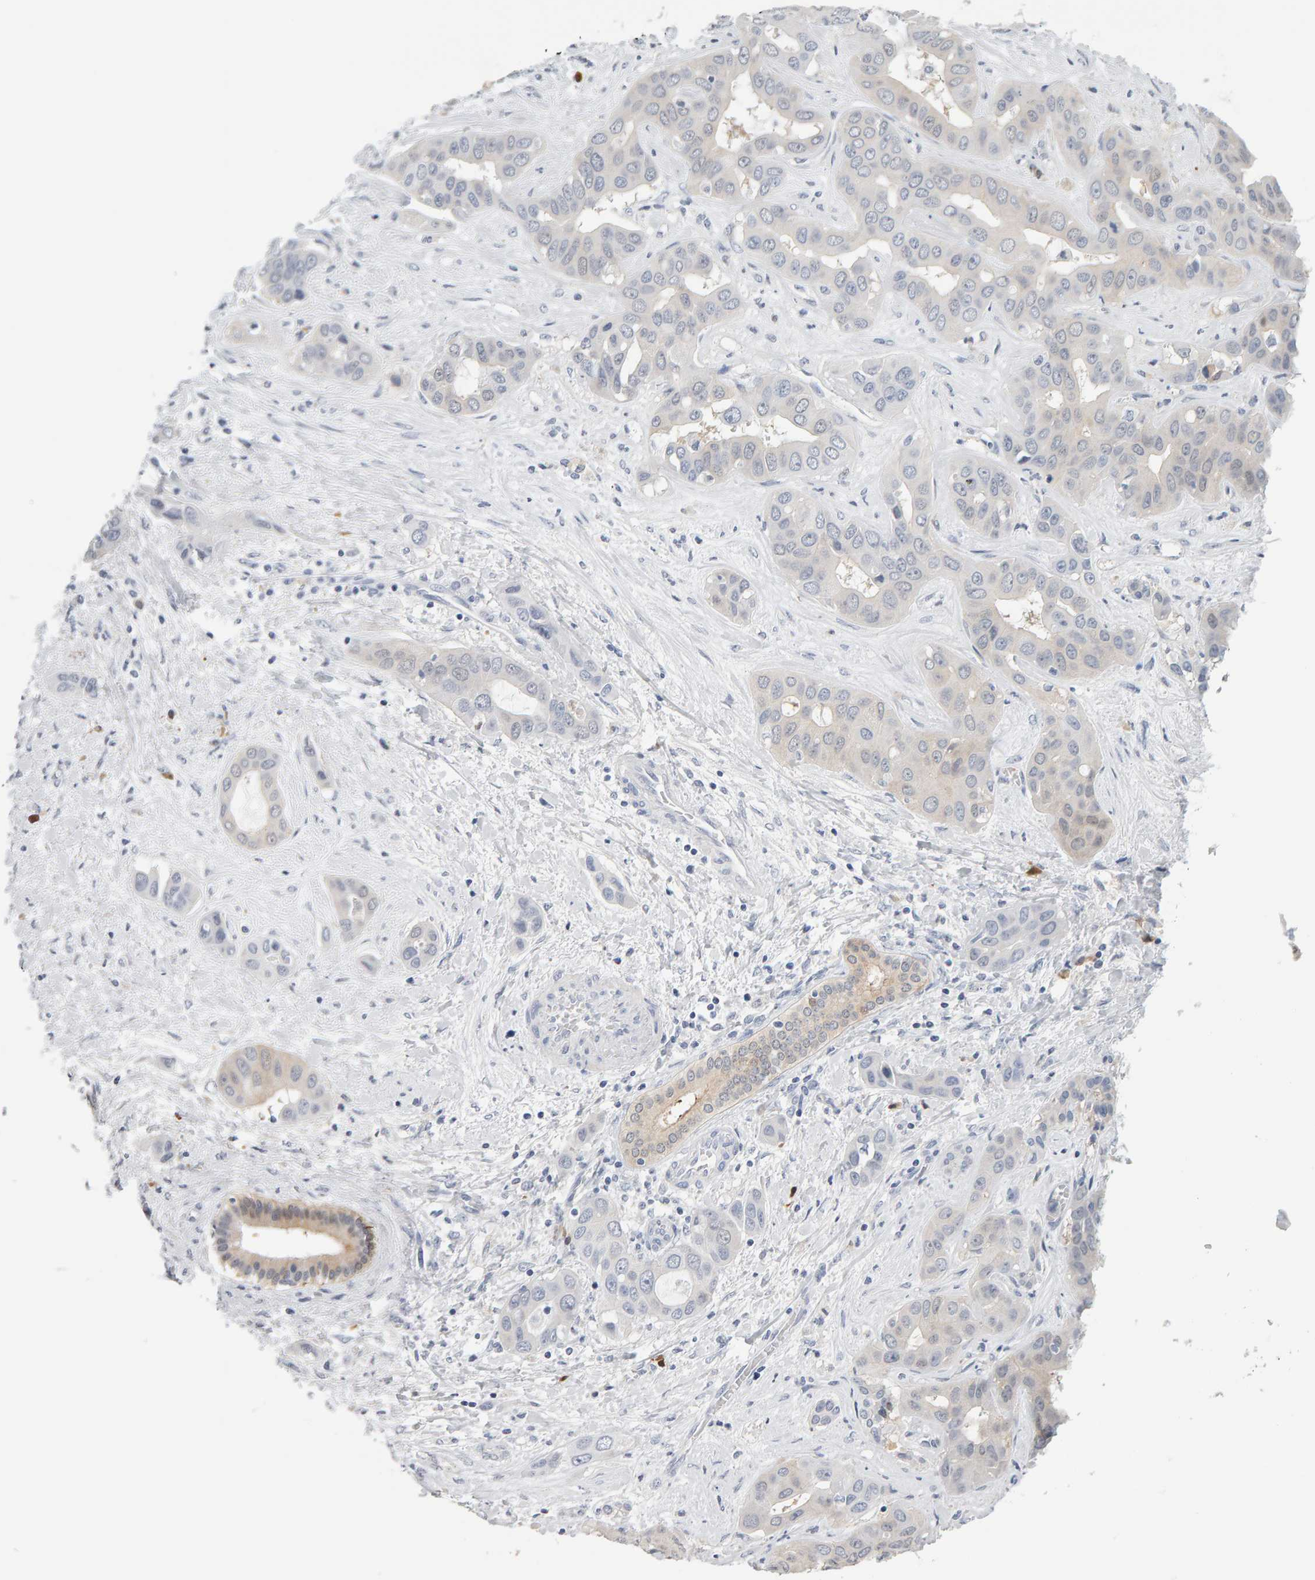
{"staining": {"intensity": "weak", "quantity": "<25%", "location": "cytoplasmic/membranous"}, "tissue": "liver cancer", "cell_type": "Tumor cells", "image_type": "cancer", "snomed": [{"axis": "morphology", "description": "Cholangiocarcinoma"}, {"axis": "topography", "description": "Liver"}], "caption": "Histopathology image shows no significant protein positivity in tumor cells of liver cancer (cholangiocarcinoma). (DAB immunohistochemistry (IHC) visualized using brightfield microscopy, high magnification).", "gene": "CTH", "patient": {"sex": "female", "age": 52}}